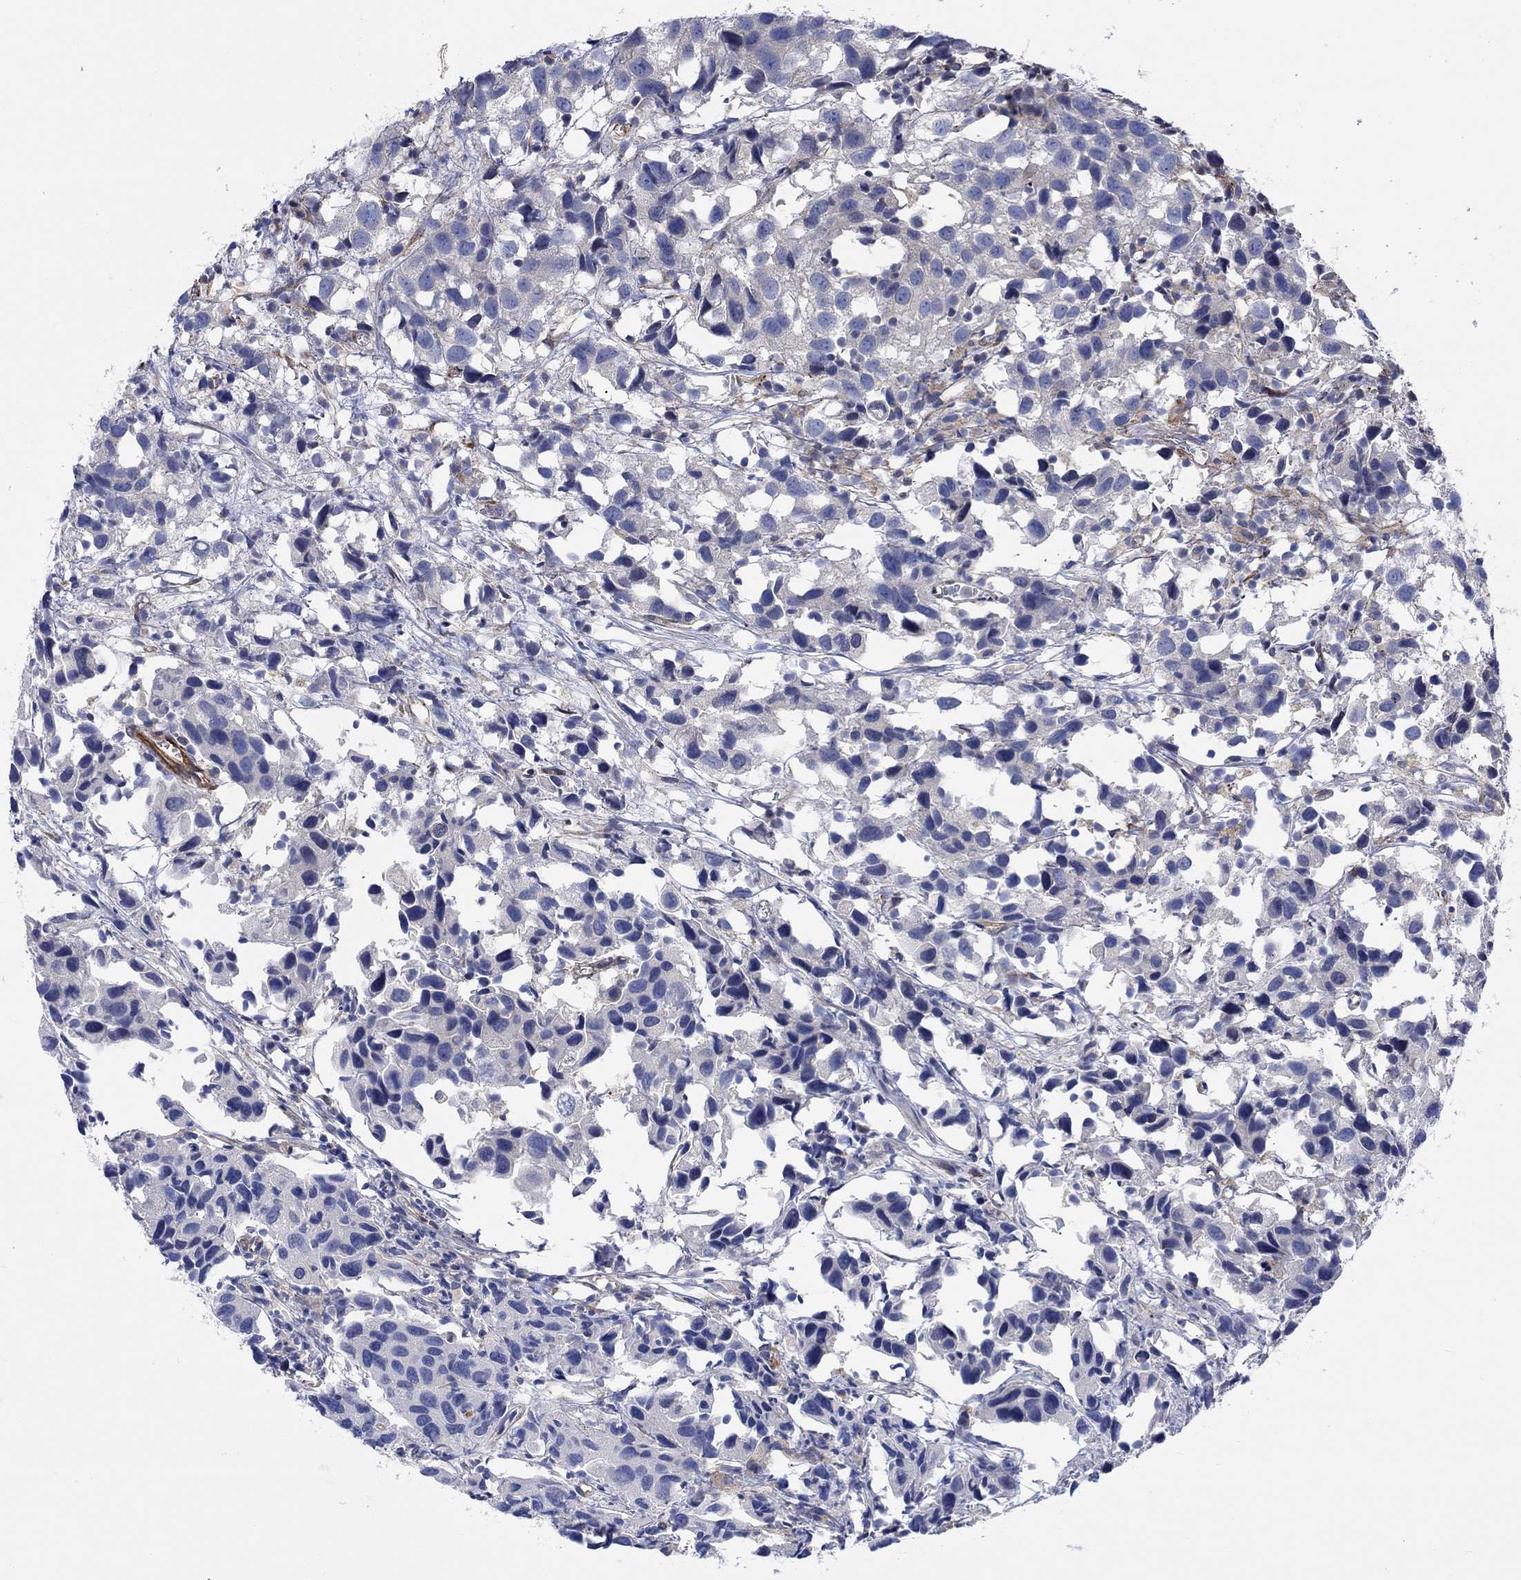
{"staining": {"intensity": "negative", "quantity": "none", "location": "none"}, "tissue": "urothelial cancer", "cell_type": "Tumor cells", "image_type": "cancer", "snomed": [{"axis": "morphology", "description": "Urothelial carcinoma, High grade"}, {"axis": "topography", "description": "Urinary bladder"}], "caption": "There is no significant staining in tumor cells of urothelial carcinoma (high-grade).", "gene": "CAMK1D", "patient": {"sex": "male", "age": 79}}